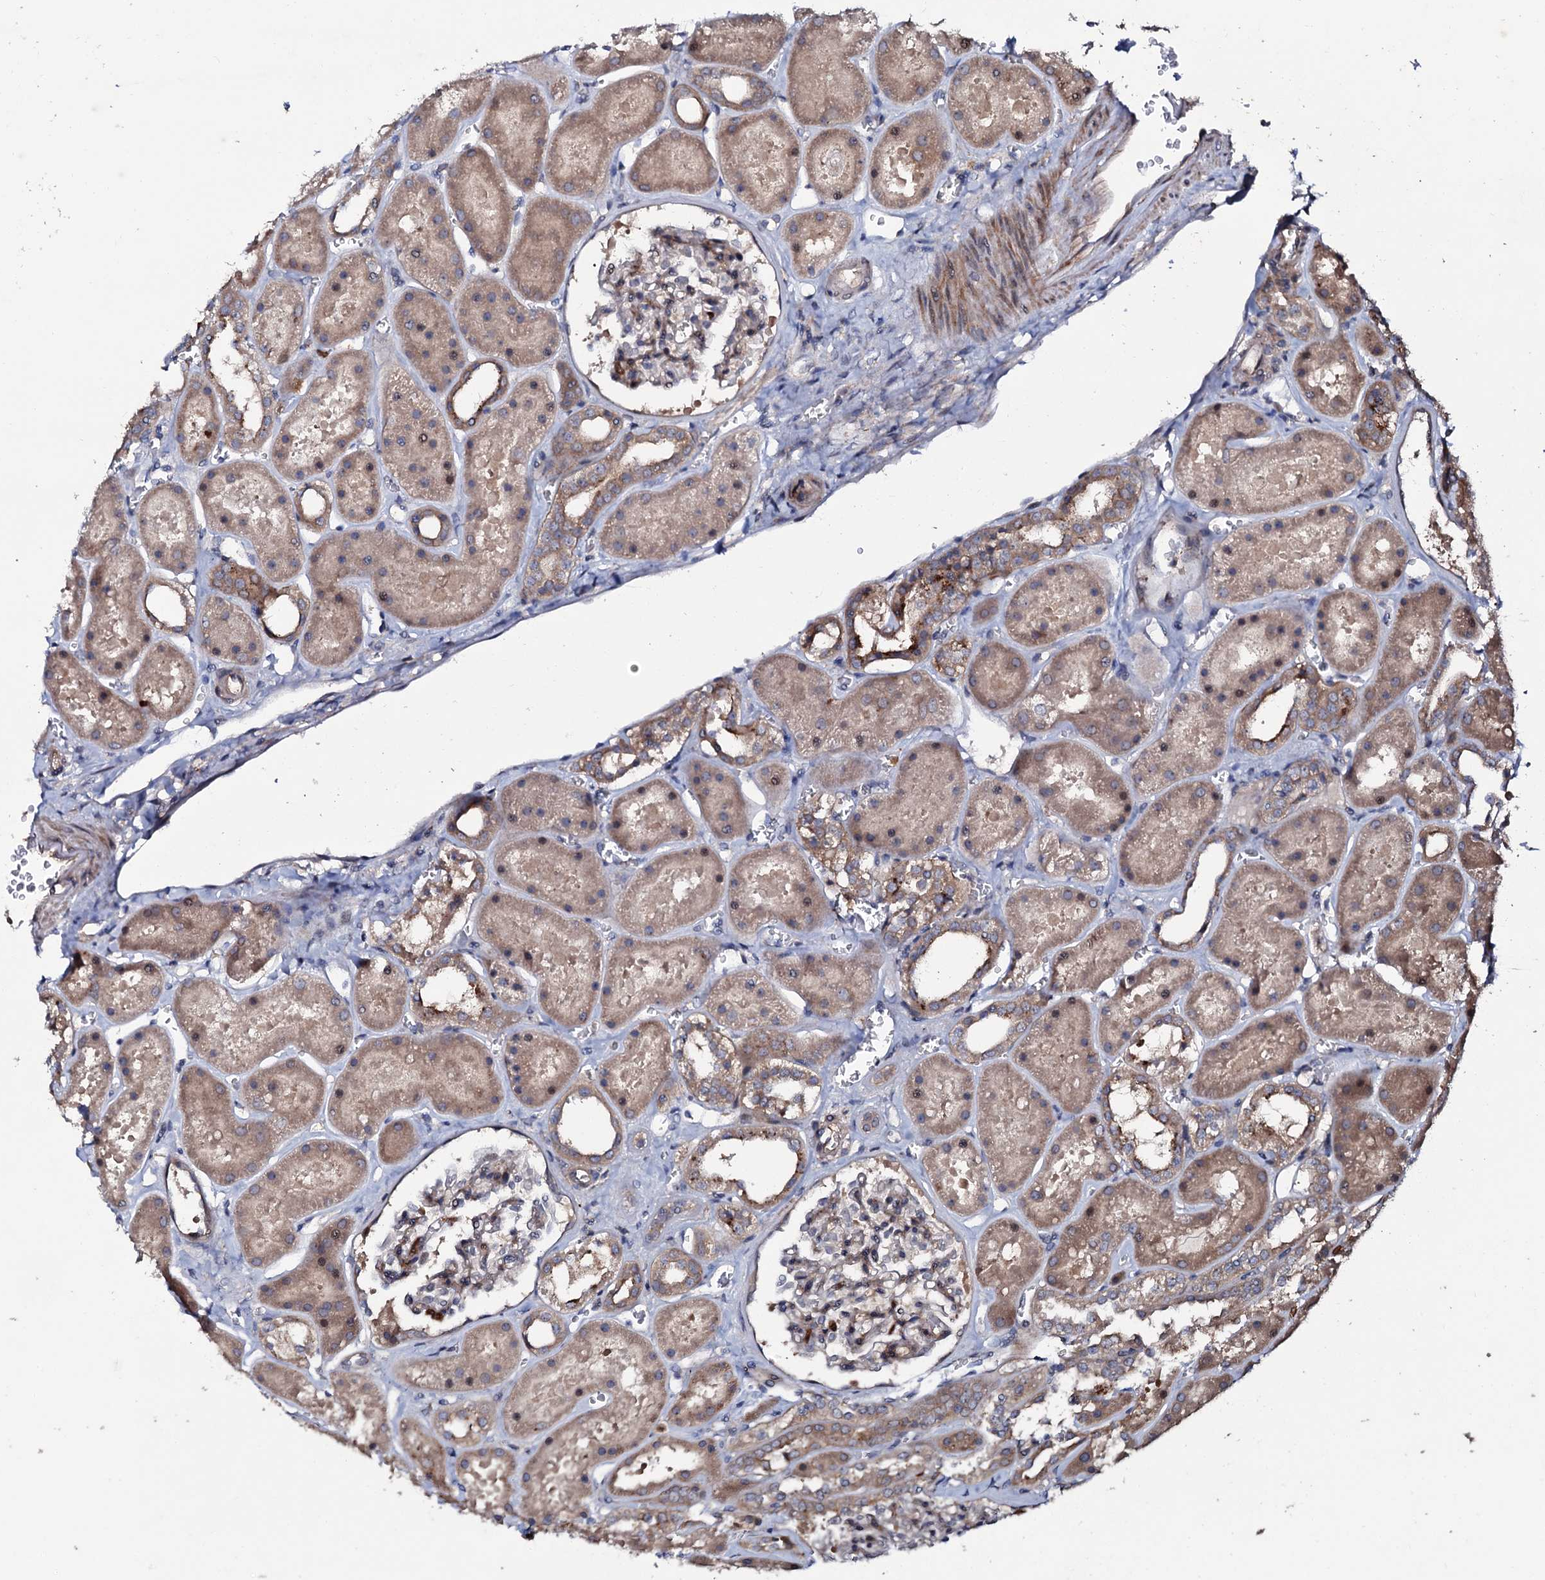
{"staining": {"intensity": "weak", "quantity": "25%-75%", "location": "cytoplasmic/membranous"}, "tissue": "kidney", "cell_type": "Cells in glomeruli", "image_type": "normal", "snomed": [{"axis": "morphology", "description": "Normal tissue, NOS"}, {"axis": "topography", "description": "Kidney"}], "caption": "A brown stain shows weak cytoplasmic/membranous positivity of a protein in cells in glomeruli of unremarkable human kidney. (Stains: DAB (3,3'-diaminobenzidine) in brown, nuclei in blue, Microscopy: brightfield microscopy at high magnification).", "gene": "COG6", "patient": {"sex": "female", "age": 41}}